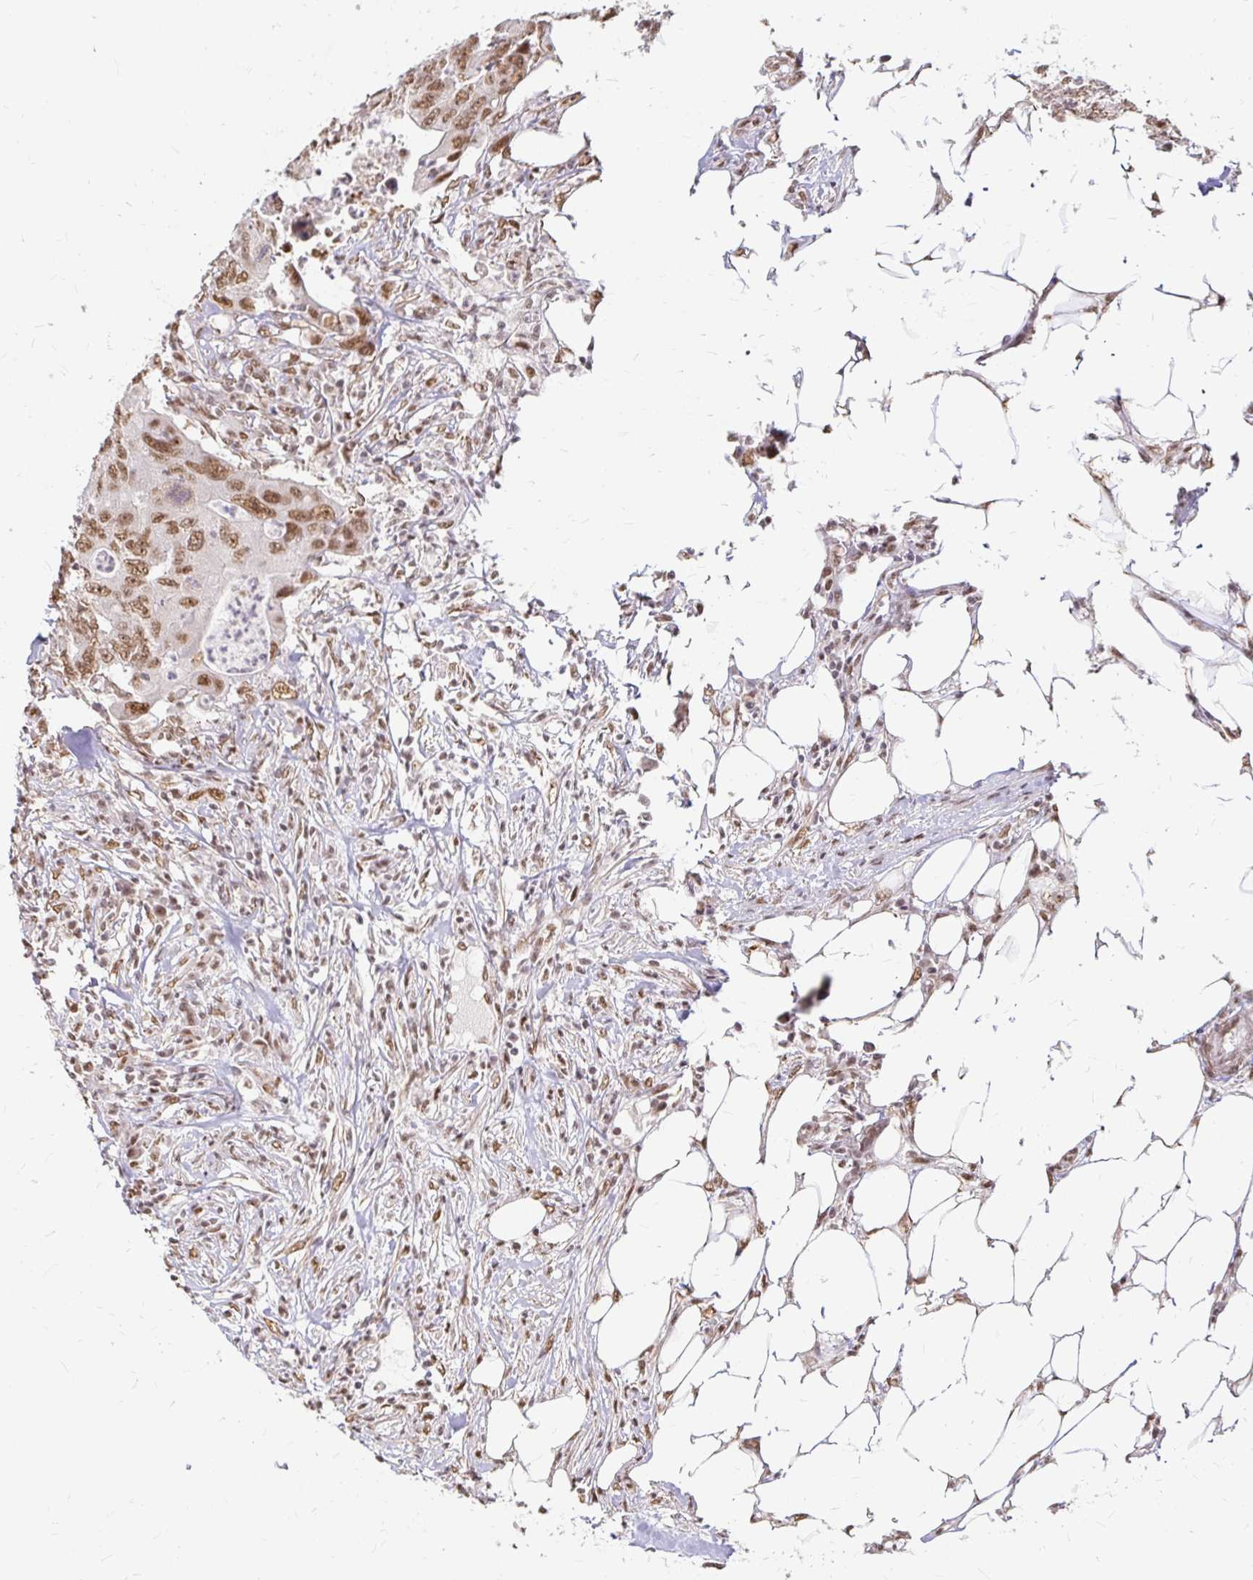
{"staining": {"intensity": "moderate", "quantity": ">75%", "location": "nuclear"}, "tissue": "colorectal cancer", "cell_type": "Tumor cells", "image_type": "cancer", "snomed": [{"axis": "morphology", "description": "Adenocarcinoma, NOS"}, {"axis": "topography", "description": "Colon"}], "caption": "Brown immunohistochemical staining in human colorectal cancer (adenocarcinoma) reveals moderate nuclear staining in approximately >75% of tumor cells.", "gene": "HNRNPU", "patient": {"sex": "male", "age": 71}}